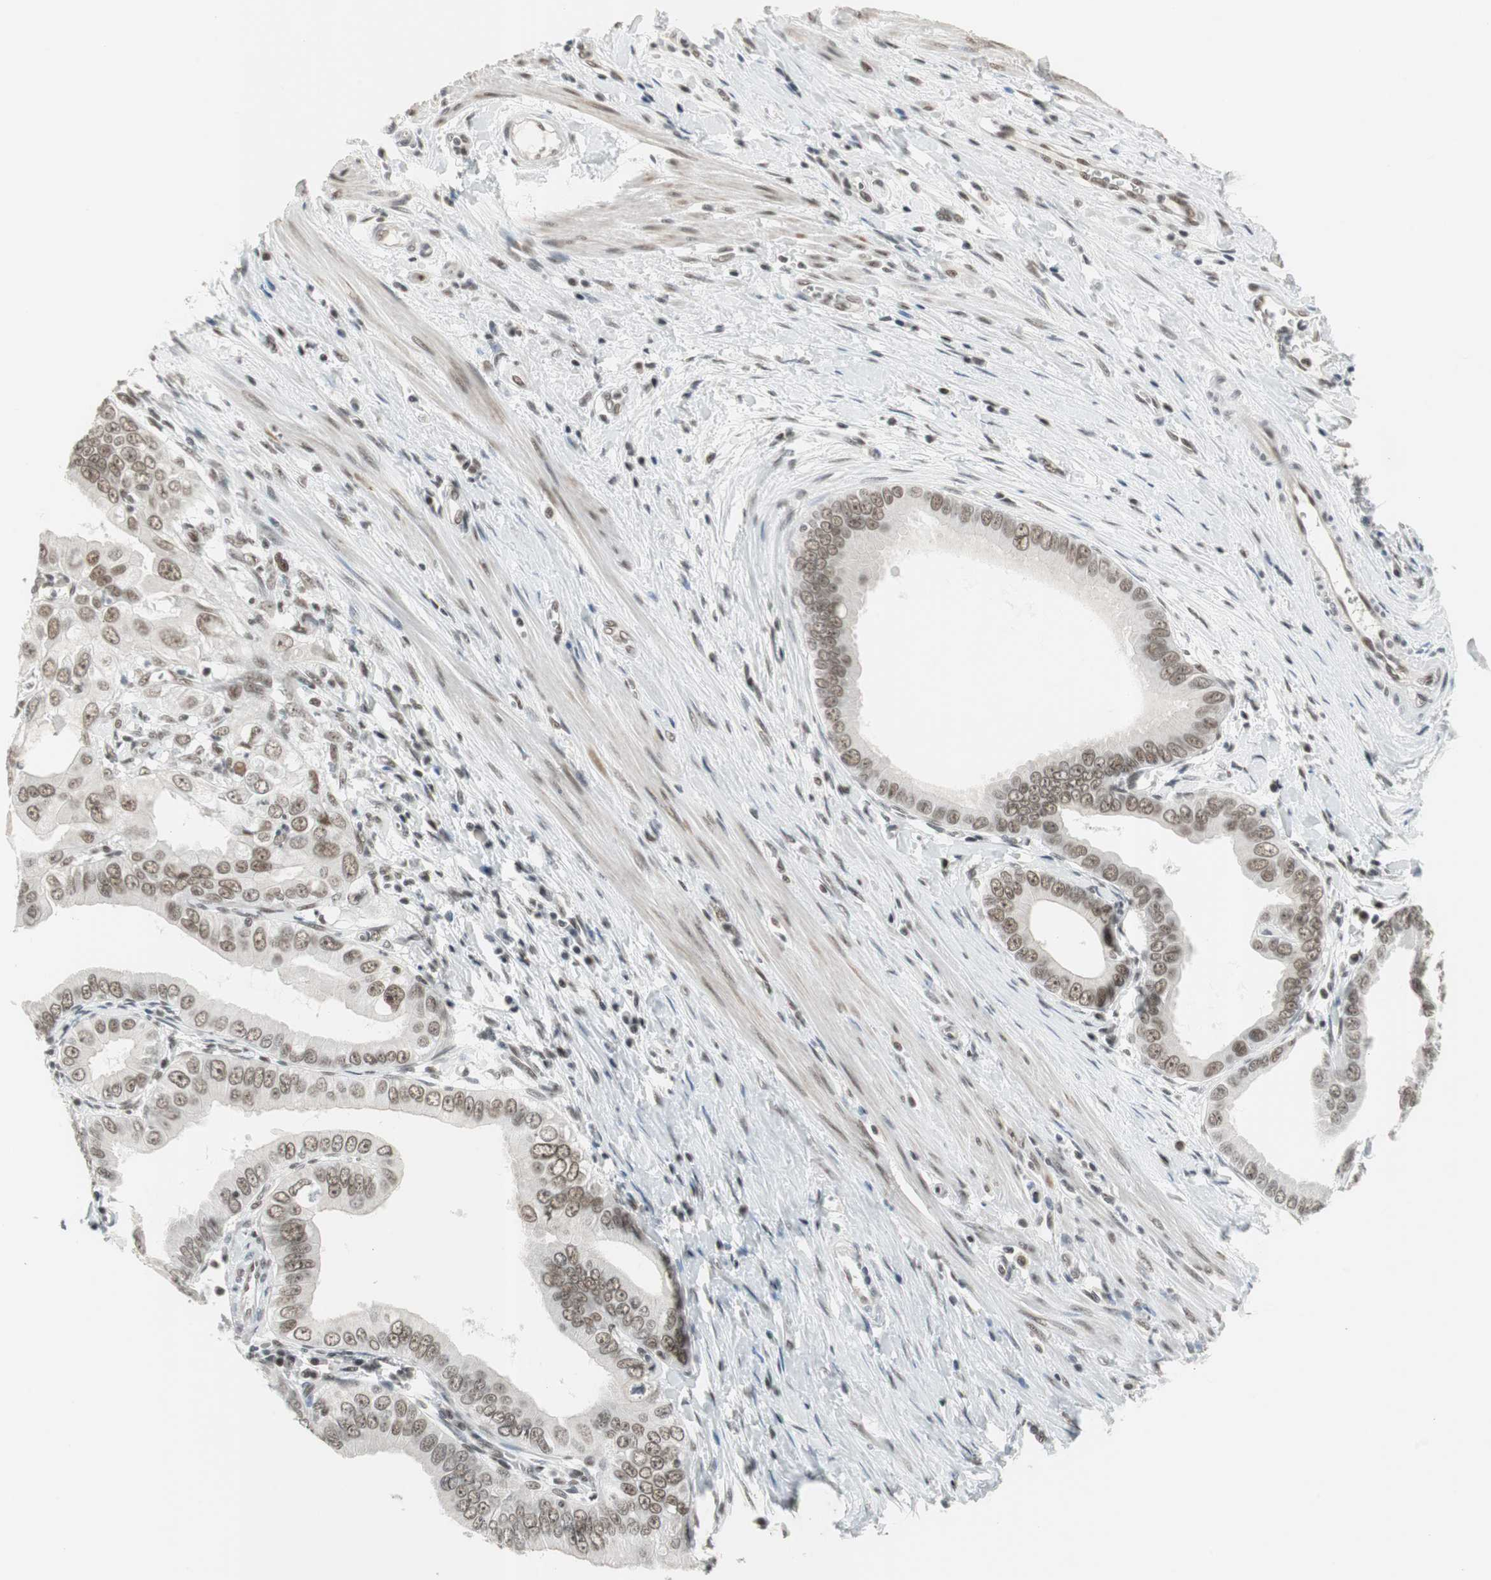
{"staining": {"intensity": "moderate", "quantity": ">75%", "location": "nuclear"}, "tissue": "pancreatic cancer", "cell_type": "Tumor cells", "image_type": "cancer", "snomed": [{"axis": "morphology", "description": "Normal tissue, NOS"}, {"axis": "topography", "description": "Lymph node"}], "caption": "Immunohistochemistry (IHC) image of neoplastic tissue: human pancreatic cancer stained using IHC shows medium levels of moderate protein expression localized specifically in the nuclear of tumor cells, appearing as a nuclear brown color.", "gene": "RTF1", "patient": {"sex": "male", "age": 50}}